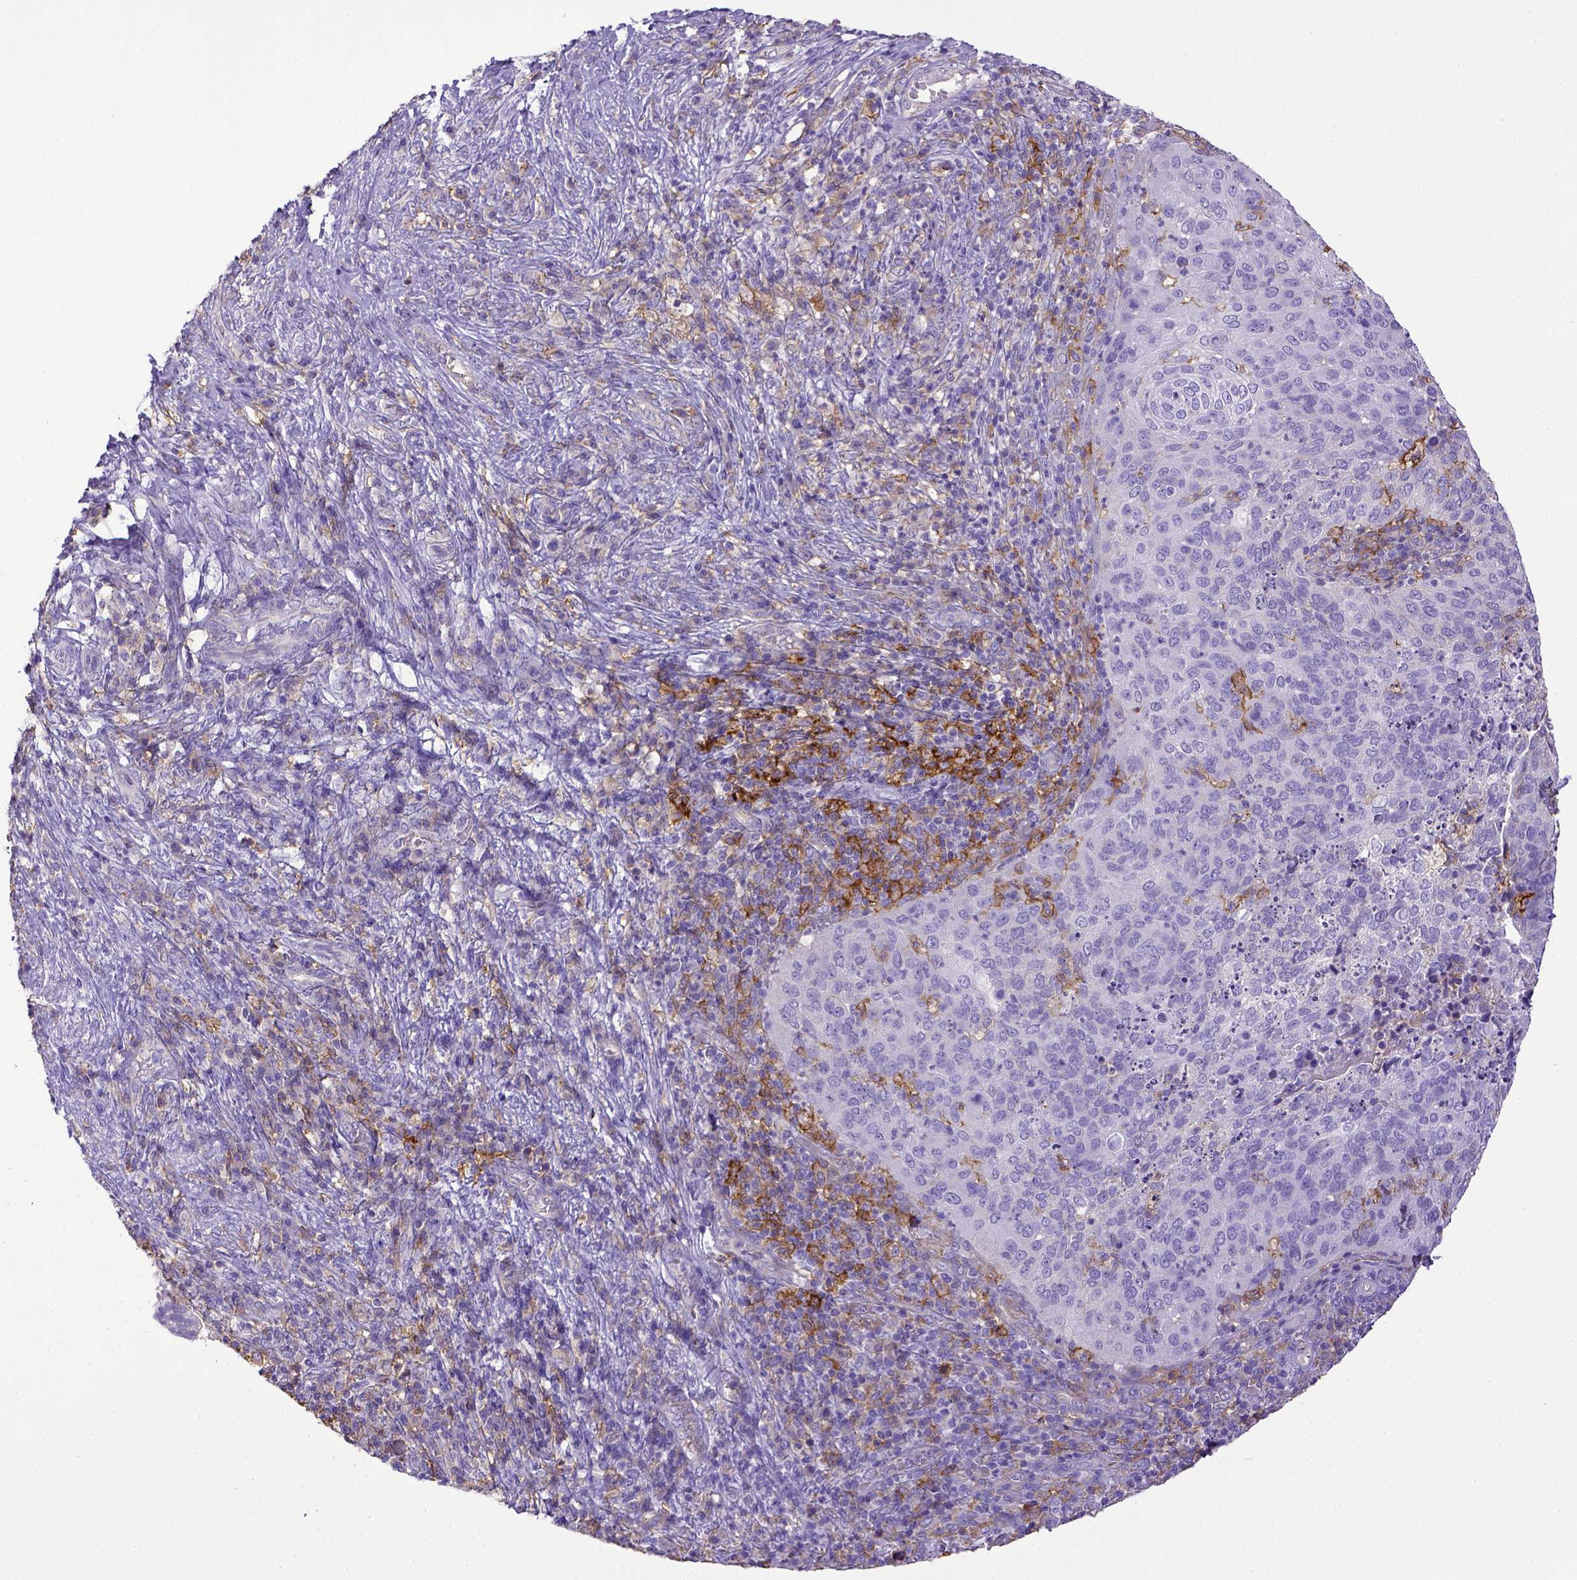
{"staining": {"intensity": "negative", "quantity": "none", "location": "none"}, "tissue": "cervical cancer", "cell_type": "Tumor cells", "image_type": "cancer", "snomed": [{"axis": "morphology", "description": "Squamous cell carcinoma, NOS"}, {"axis": "topography", "description": "Cervix"}], "caption": "Immunohistochemistry (IHC) histopathology image of squamous cell carcinoma (cervical) stained for a protein (brown), which displays no expression in tumor cells.", "gene": "CD40", "patient": {"sex": "female", "age": 39}}